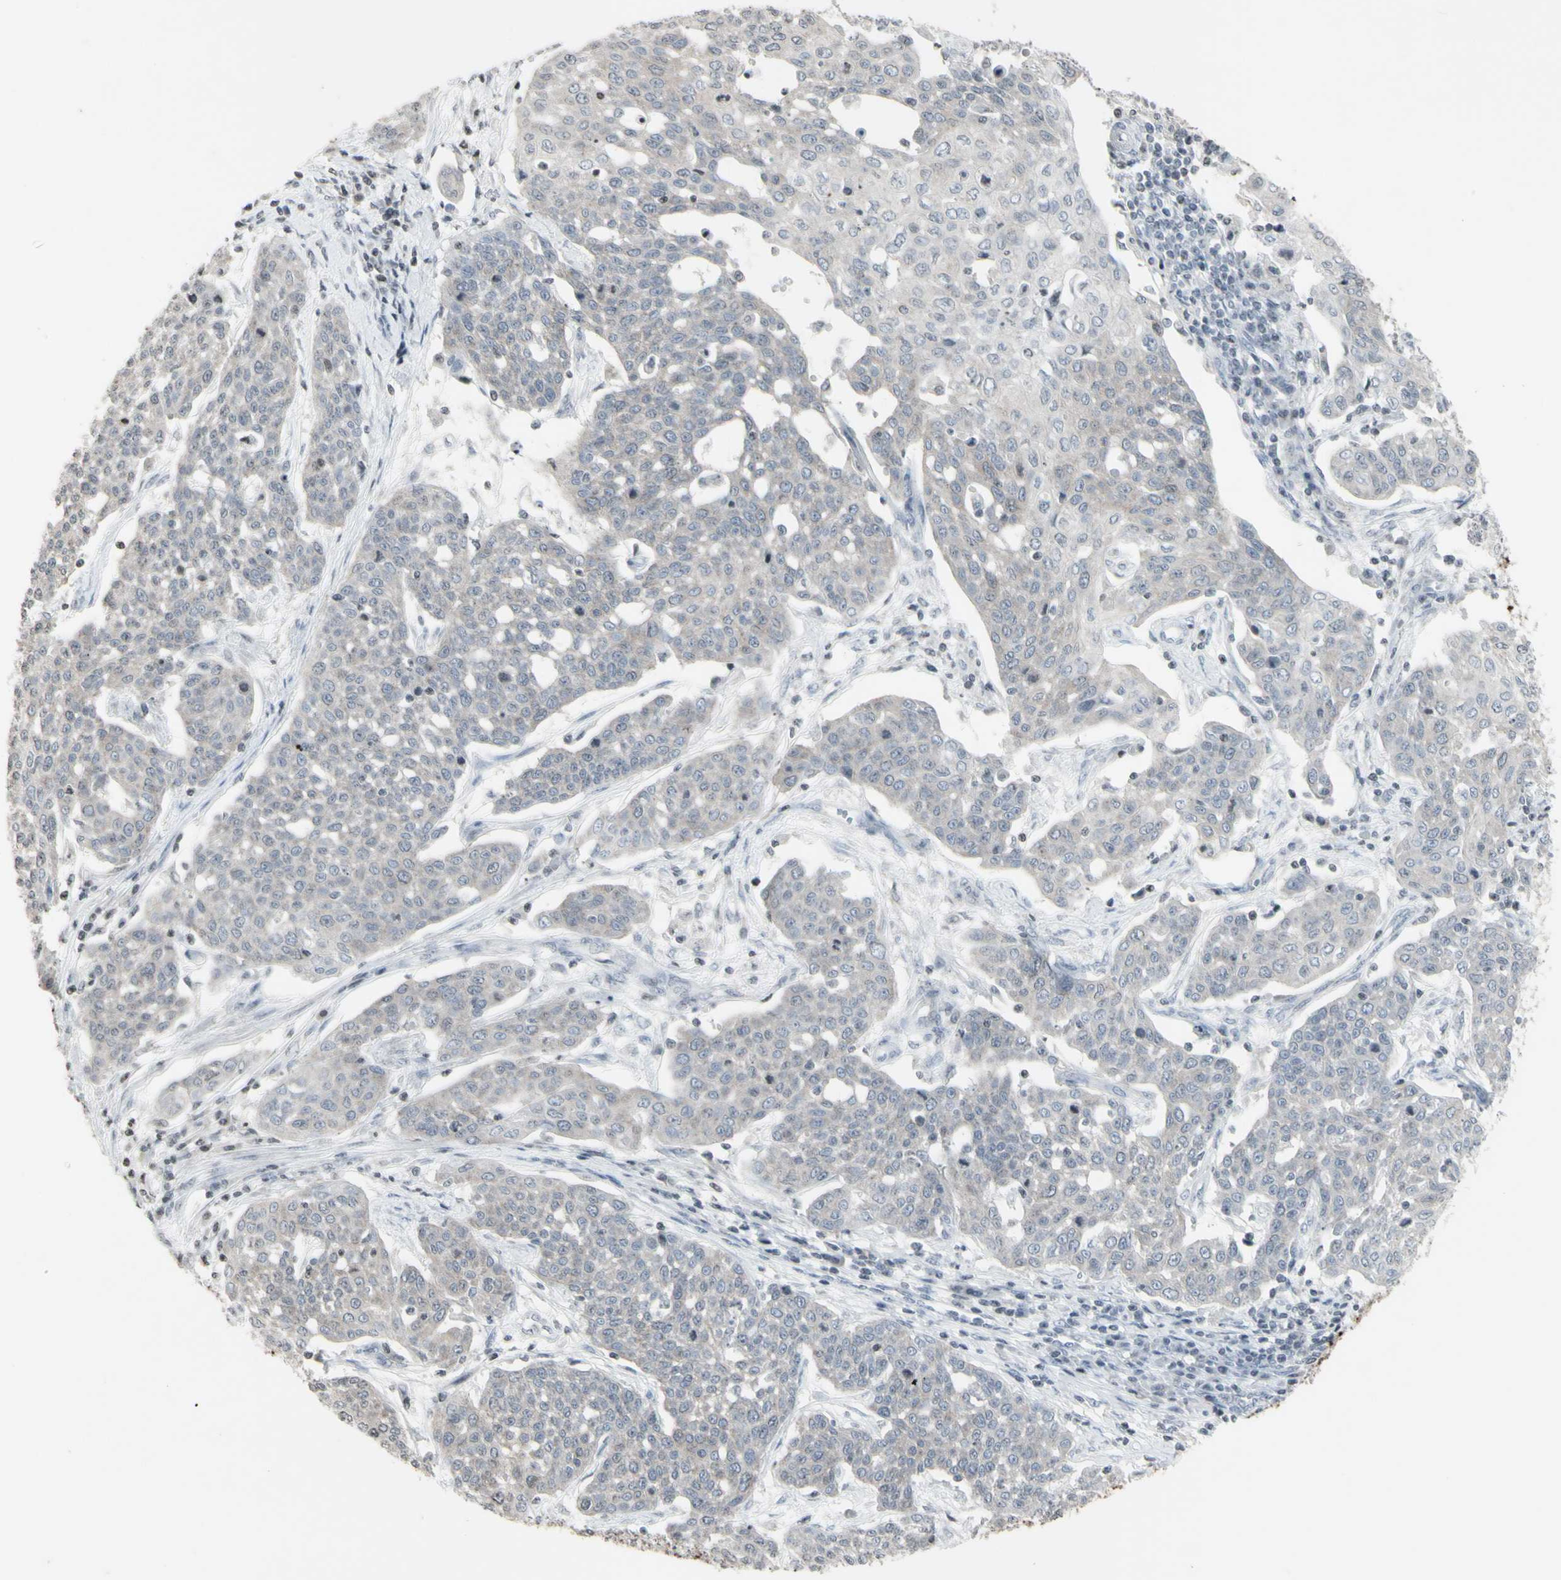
{"staining": {"intensity": "negative", "quantity": "none", "location": "none"}, "tissue": "cervical cancer", "cell_type": "Tumor cells", "image_type": "cancer", "snomed": [{"axis": "morphology", "description": "Squamous cell carcinoma, NOS"}, {"axis": "topography", "description": "Cervix"}], "caption": "Immunohistochemical staining of human cervical cancer (squamous cell carcinoma) shows no significant expression in tumor cells.", "gene": "MUC5AC", "patient": {"sex": "female", "age": 34}}